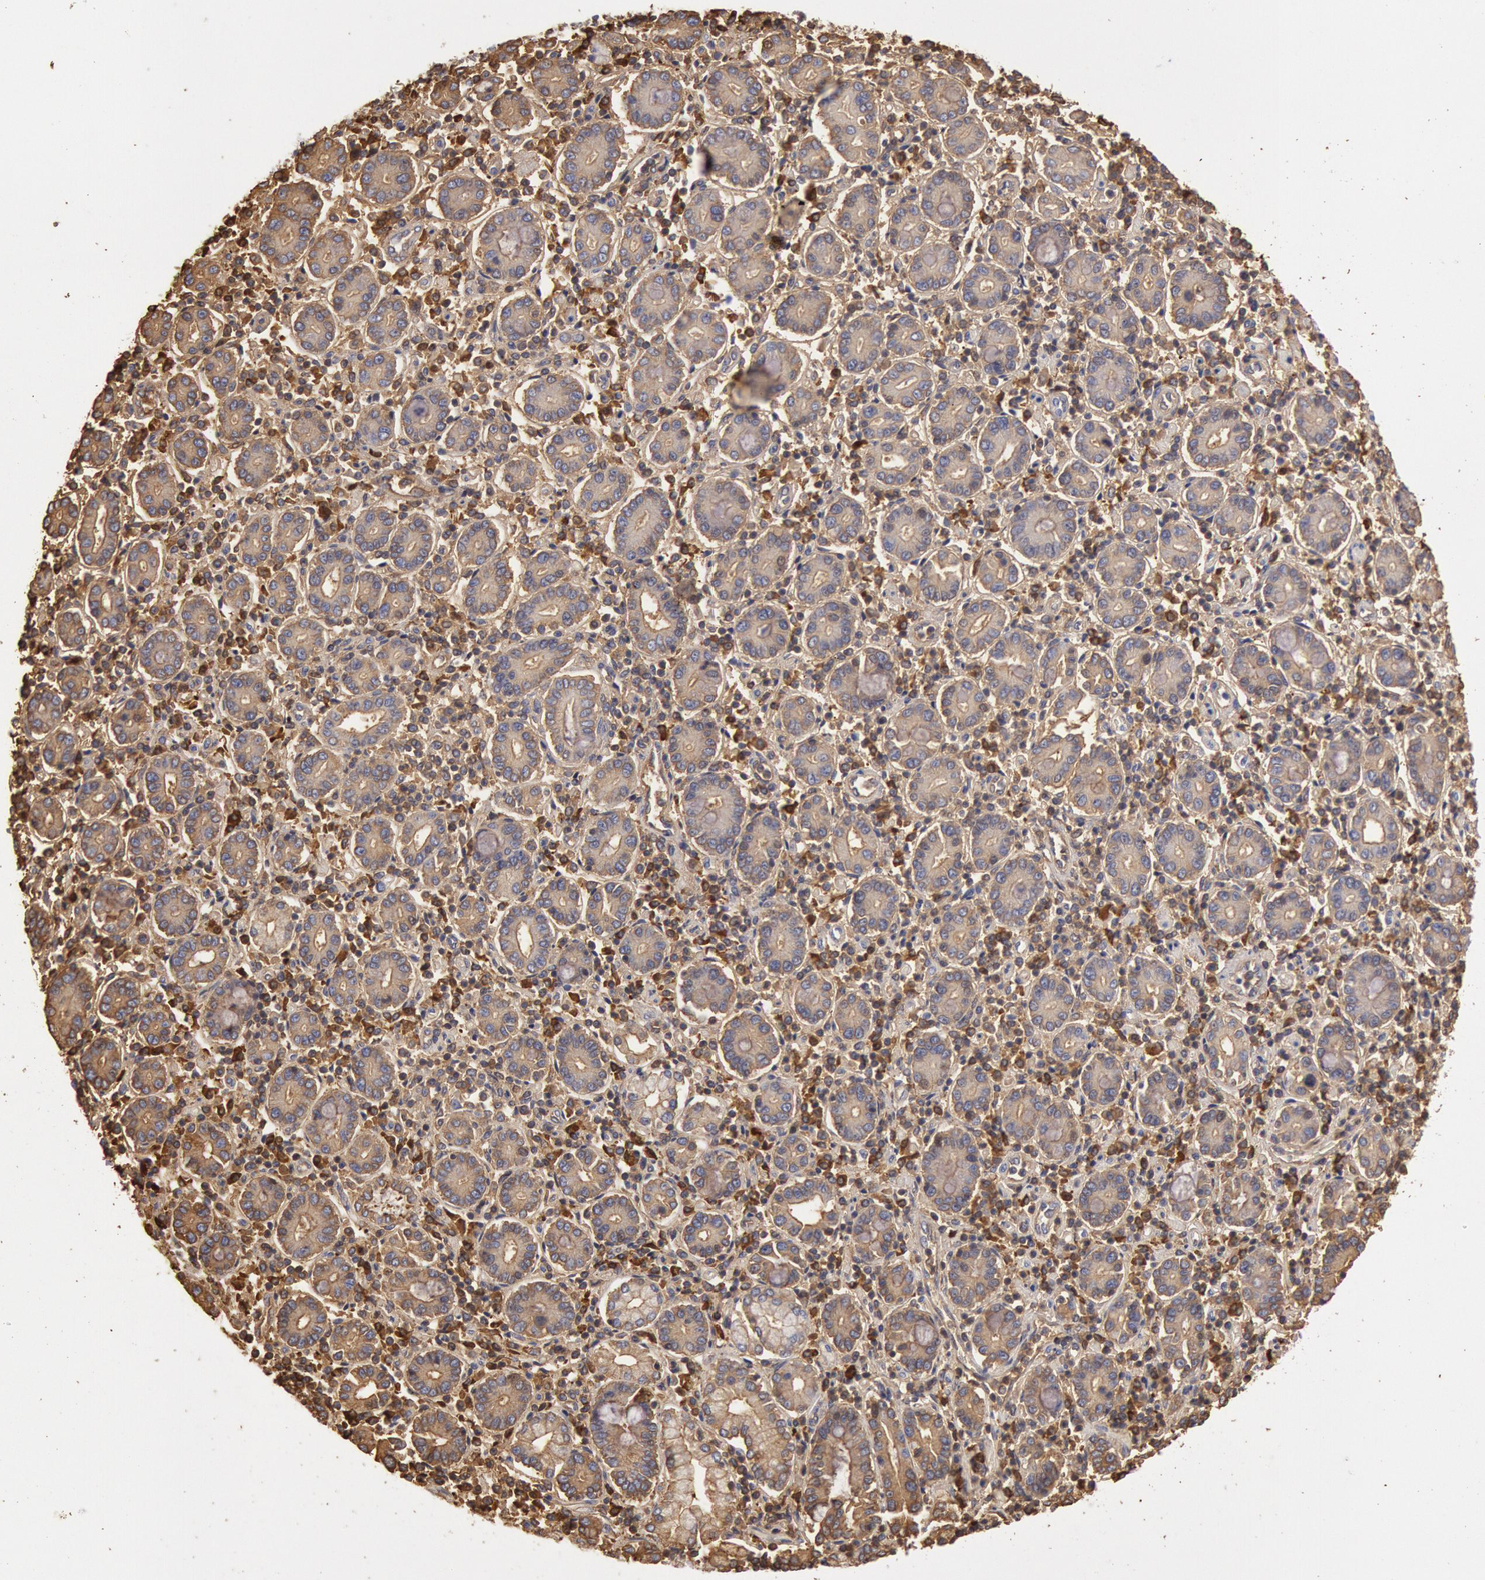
{"staining": {"intensity": "moderate", "quantity": ">75%", "location": "cytoplasmic/membranous"}, "tissue": "pancreatic cancer", "cell_type": "Tumor cells", "image_type": "cancer", "snomed": [{"axis": "morphology", "description": "Adenocarcinoma, NOS"}, {"axis": "topography", "description": "Pancreas"}], "caption": "Pancreatic adenocarcinoma stained with IHC demonstrates moderate cytoplasmic/membranous expression in about >75% of tumor cells.", "gene": "IGHA1", "patient": {"sex": "female", "age": 57}}